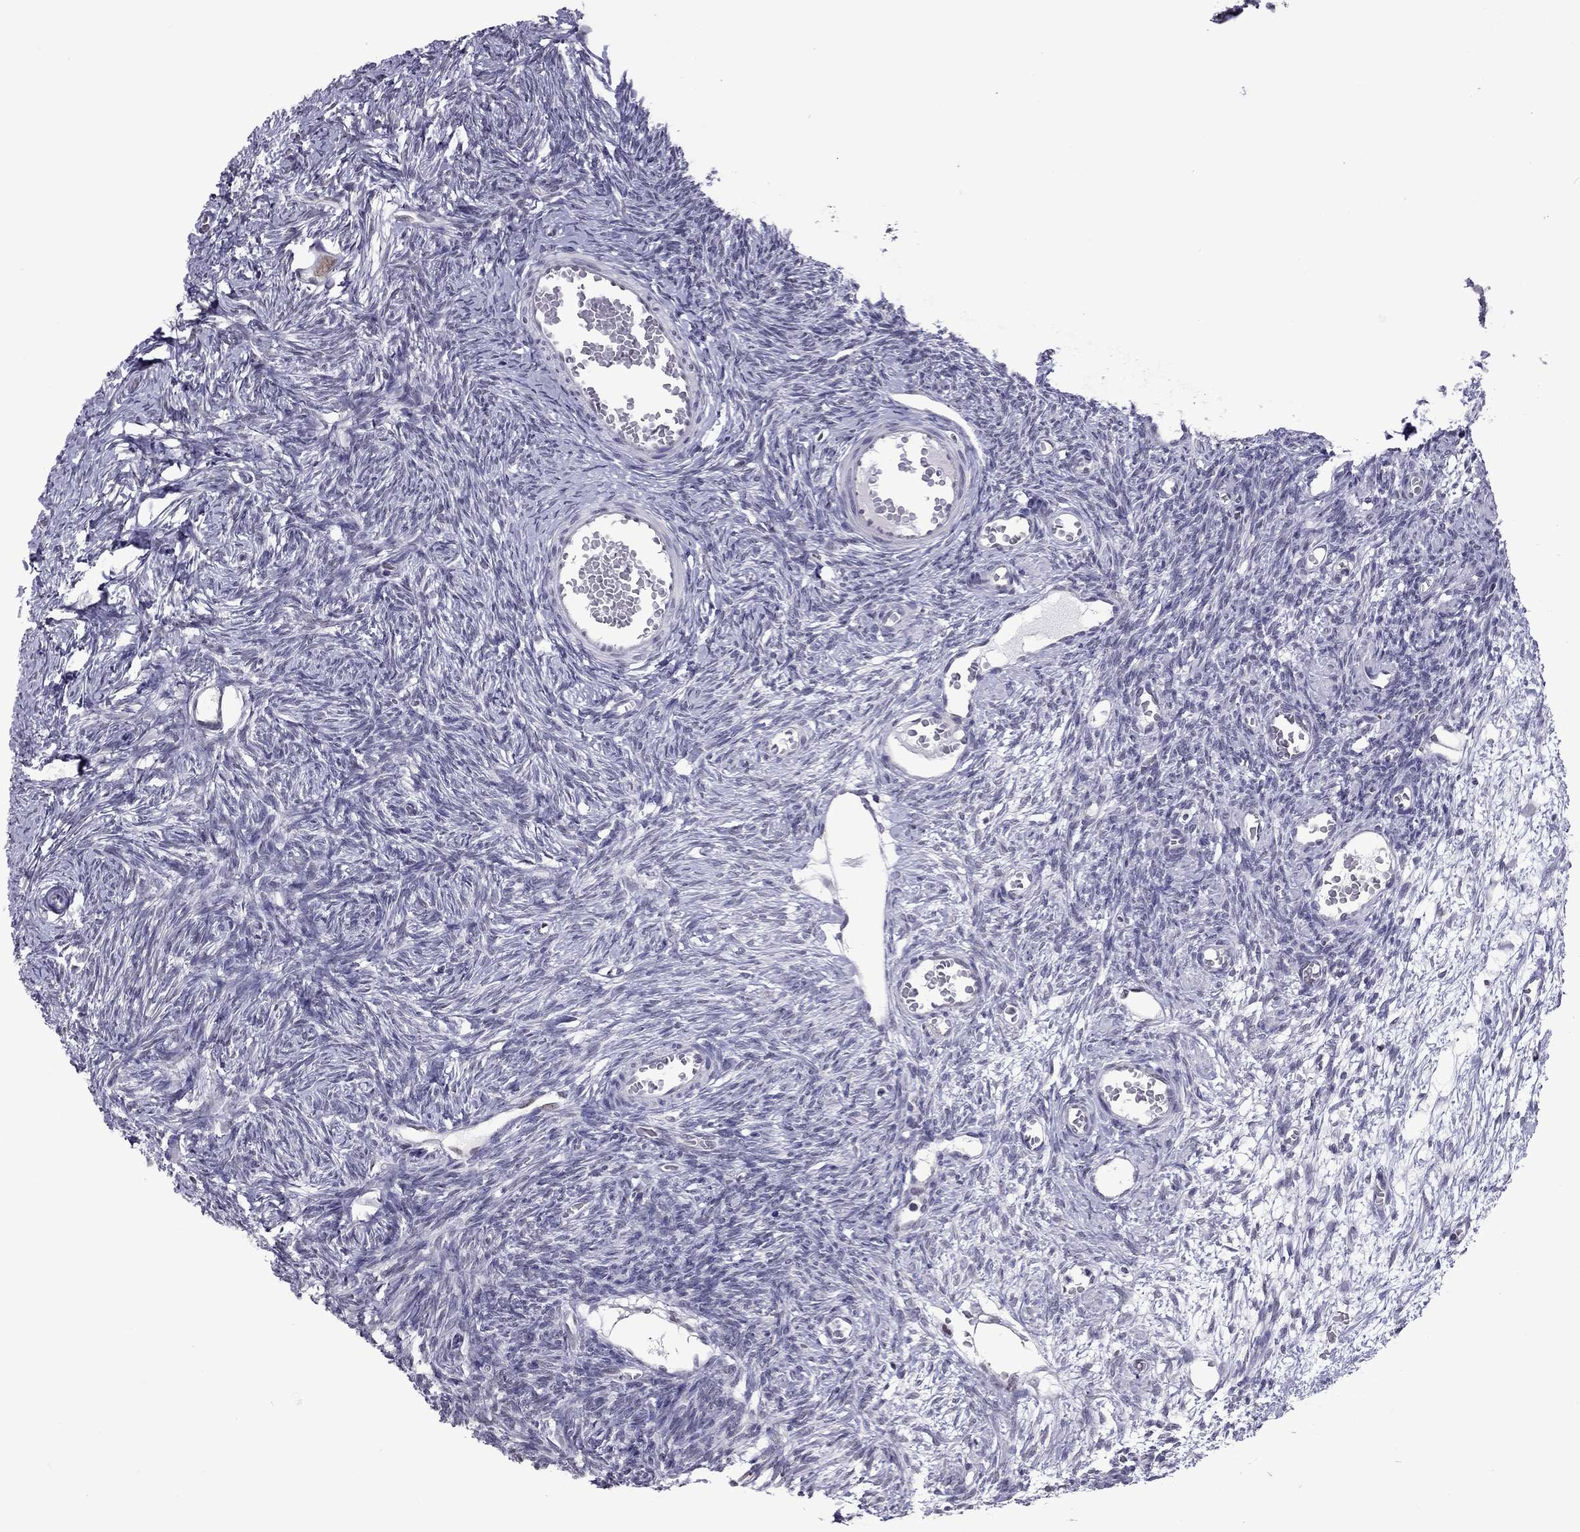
{"staining": {"intensity": "weak", "quantity": "<25%", "location": "nuclear"}, "tissue": "ovary", "cell_type": "Follicle cells", "image_type": "normal", "snomed": [{"axis": "morphology", "description": "Normal tissue, NOS"}, {"axis": "topography", "description": "Ovary"}], "caption": "The histopathology image displays no staining of follicle cells in benign ovary. (Brightfield microscopy of DAB (3,3'-diaminobenzidine) immunohistochemistry at high magnification).", "gene": "PPP1R3A", "patient": {"sex": "female", "age": 27}}